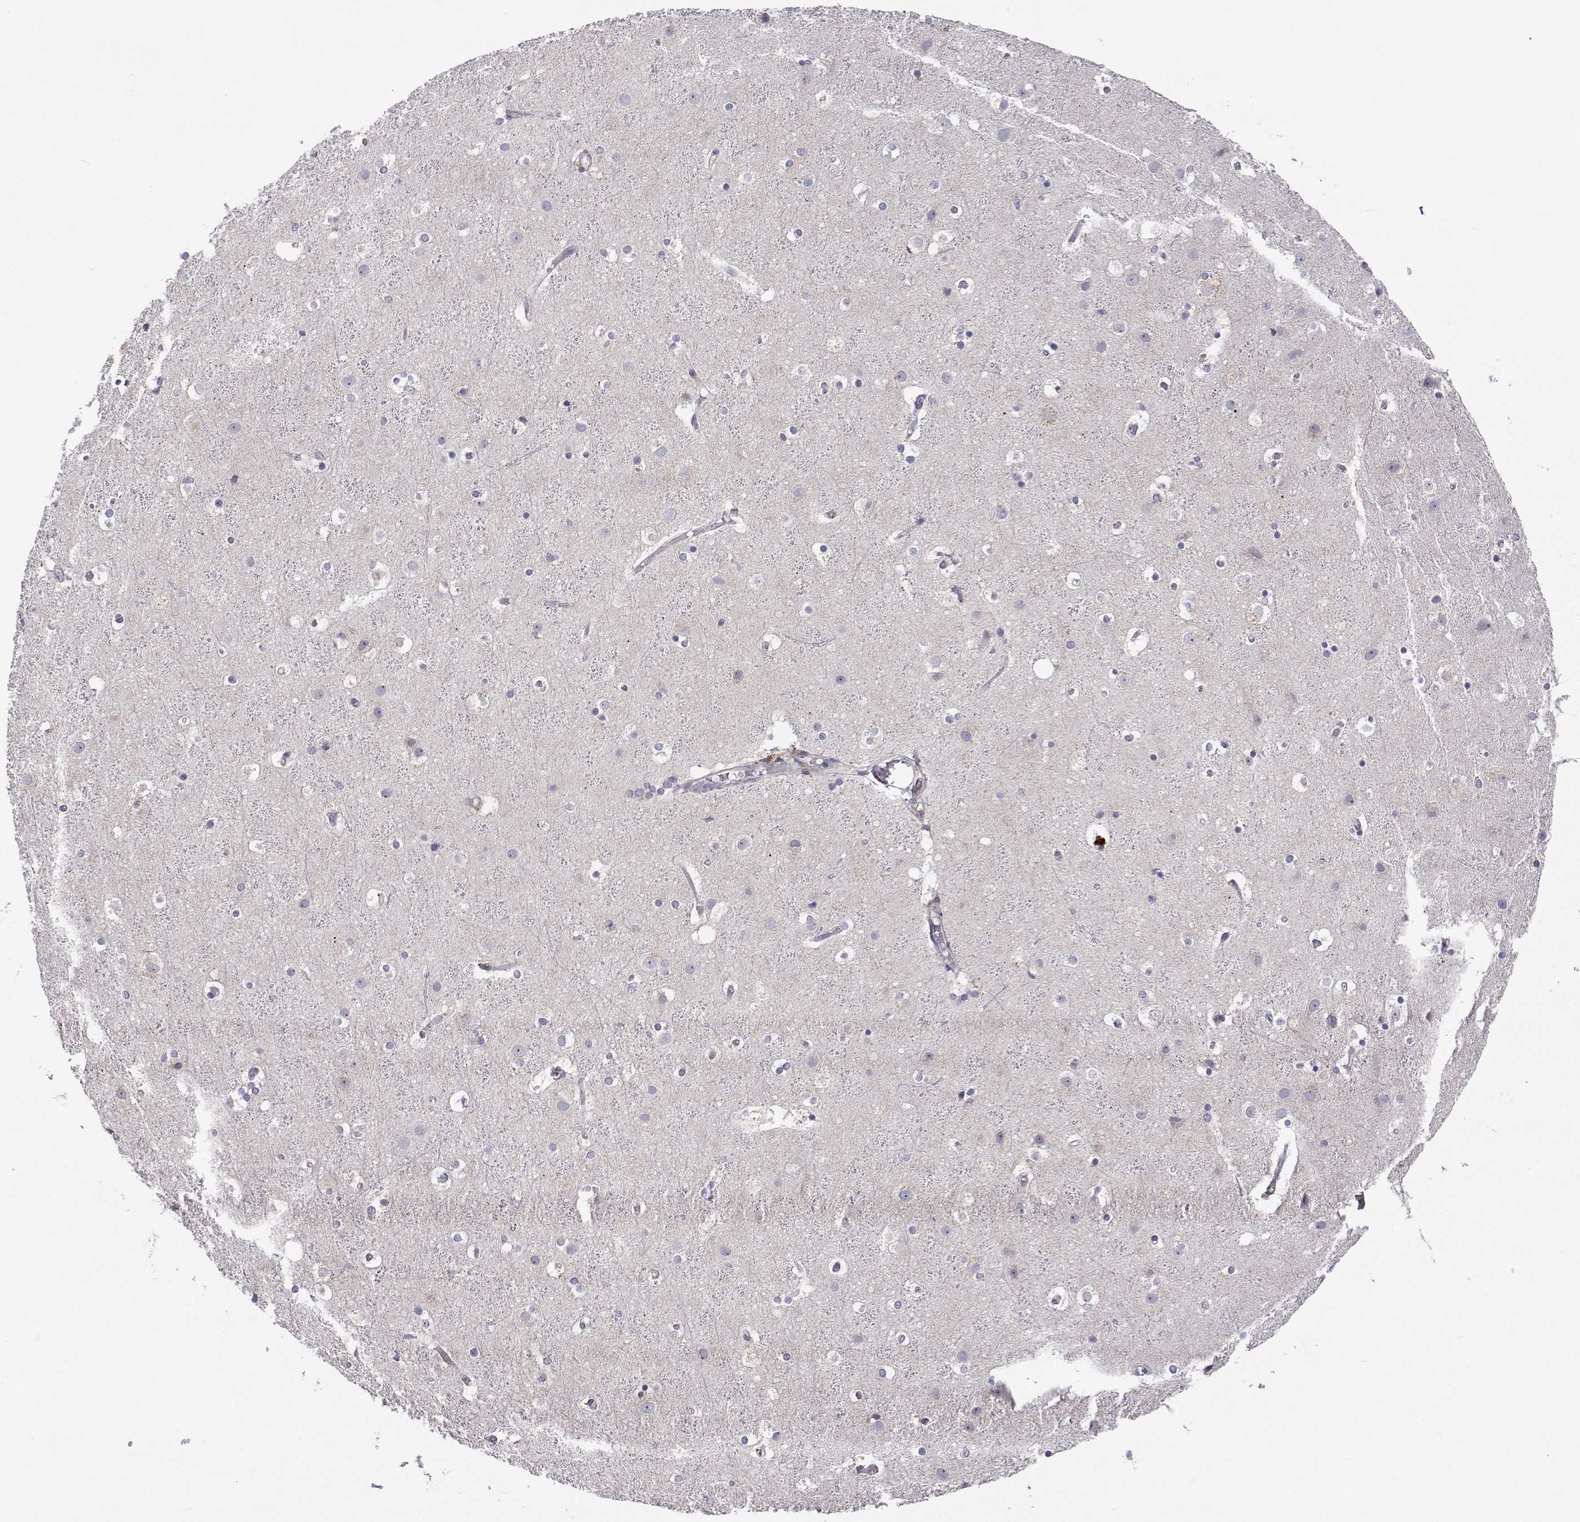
{"staining": {"intensity": "negative", "quantity": "none", "location": "none"}, "tissue": "cerebral cortex", "cell_type": "Endothelial cells", "image_type": "normal", "snomed": [{"axis": "morphology", "description": "Normal tissue, NOS"}, {"axis": "topography", "description": "Cerebral cortex"}], "caption": "This is a micrograph of immunohistochemistry (IHC) staining of benign cerebral cortex, which shows no staining in endothelial cells.", "gene": "MRPL3", "patient": {"sex": "female", "age": 52}}